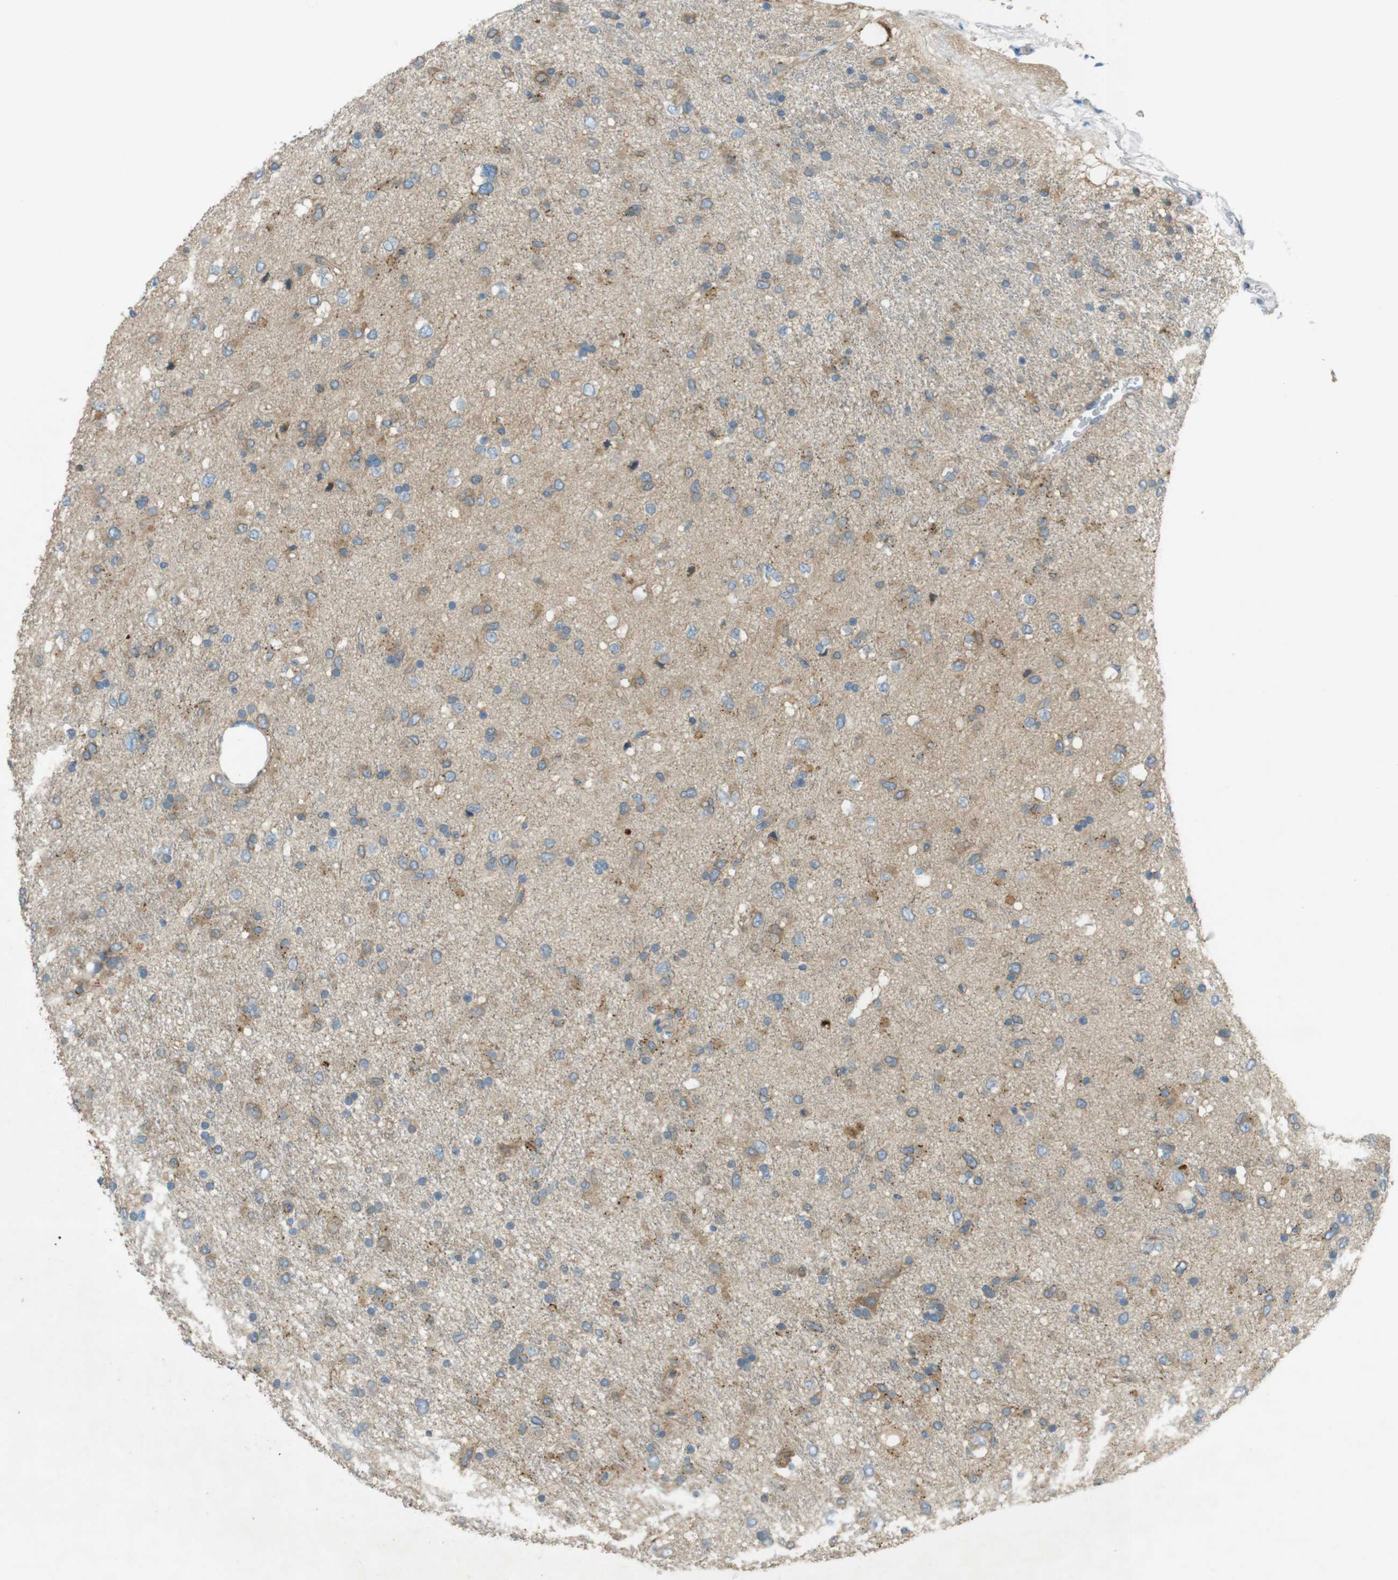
{"staining": {"intensity": "moderate", "quantity": "25%-75%", "location": "cytoplasmic/membranous"}, "tissue": "glioma", "cell_type": "Tumor cells", "image_type": "cancer", "snomed": [{"axis": "morphology", "description": "Glioma, malignant, Low grade"}, {"axis": "topography", "description": "Brain"}], "caption": "A medium amount of moderate cytoplasmic/membranous staining is identified in about 25%-75% of tumor cells in glioma tissue.", "gene": "TMEM41B", "patient": {"sex": "male", "age": 77}}